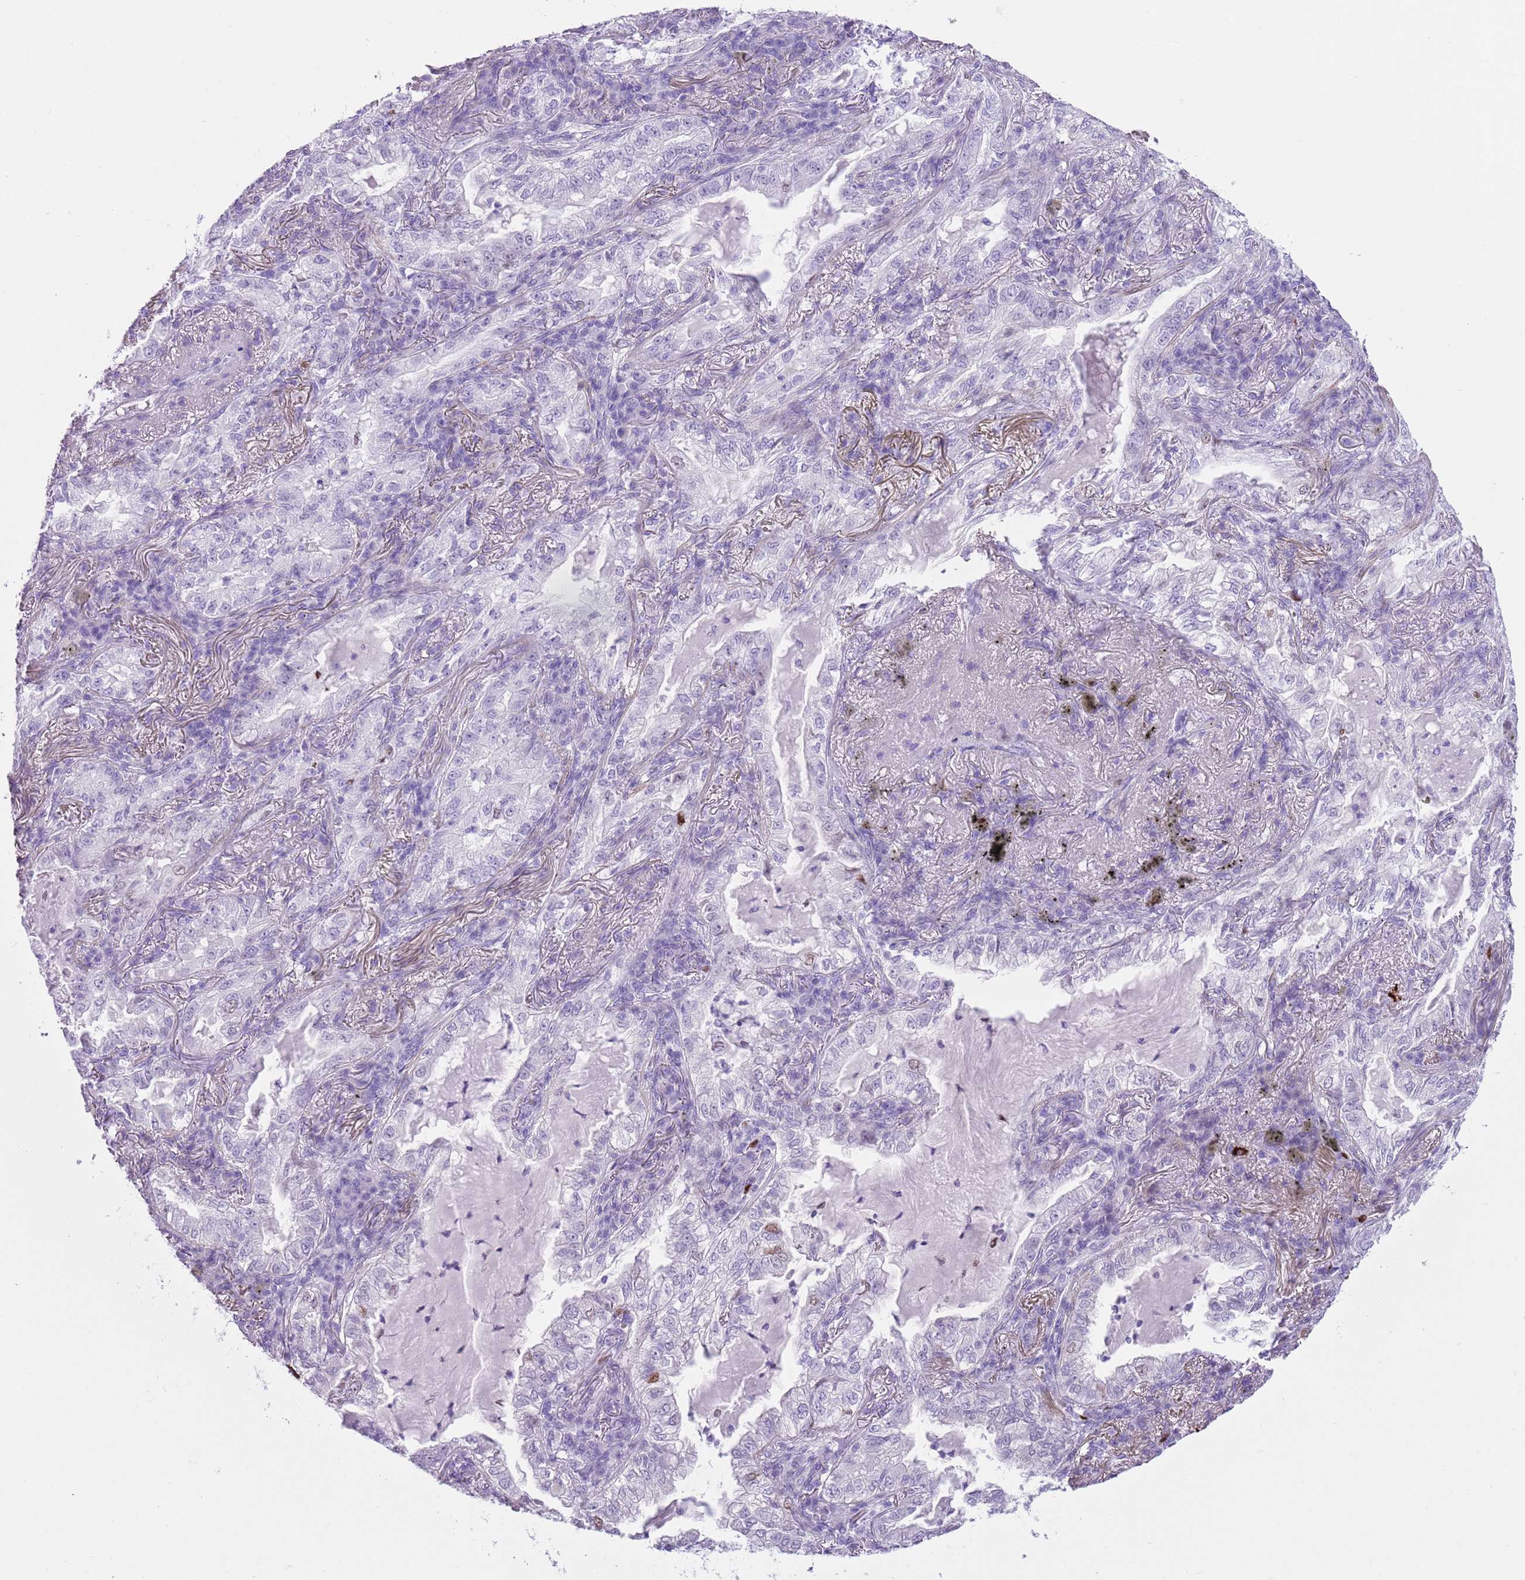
{"staining": {"intensity": "negative", "quantity": "none", "location": "none"}, "tissue": "lung cancer", "cell_type": "Tumor cells", "image_type": "cancer", "snomed": [{"axis": "morphology", "description": "Adenocarcinoma, NOS"}, {"axis": "topography", "description": "Lung"}], "caption": "Immunohistochemistry micrograph of neoplastic tissue: human lung cancer (adenocarcinoma) stained with DAB (3,3'-diaminobenzidine) demonstrates no significant protein positivity in tumor cells.", "gene": "SLC7A14", "patient": {"sex": "female", "age": 73}}